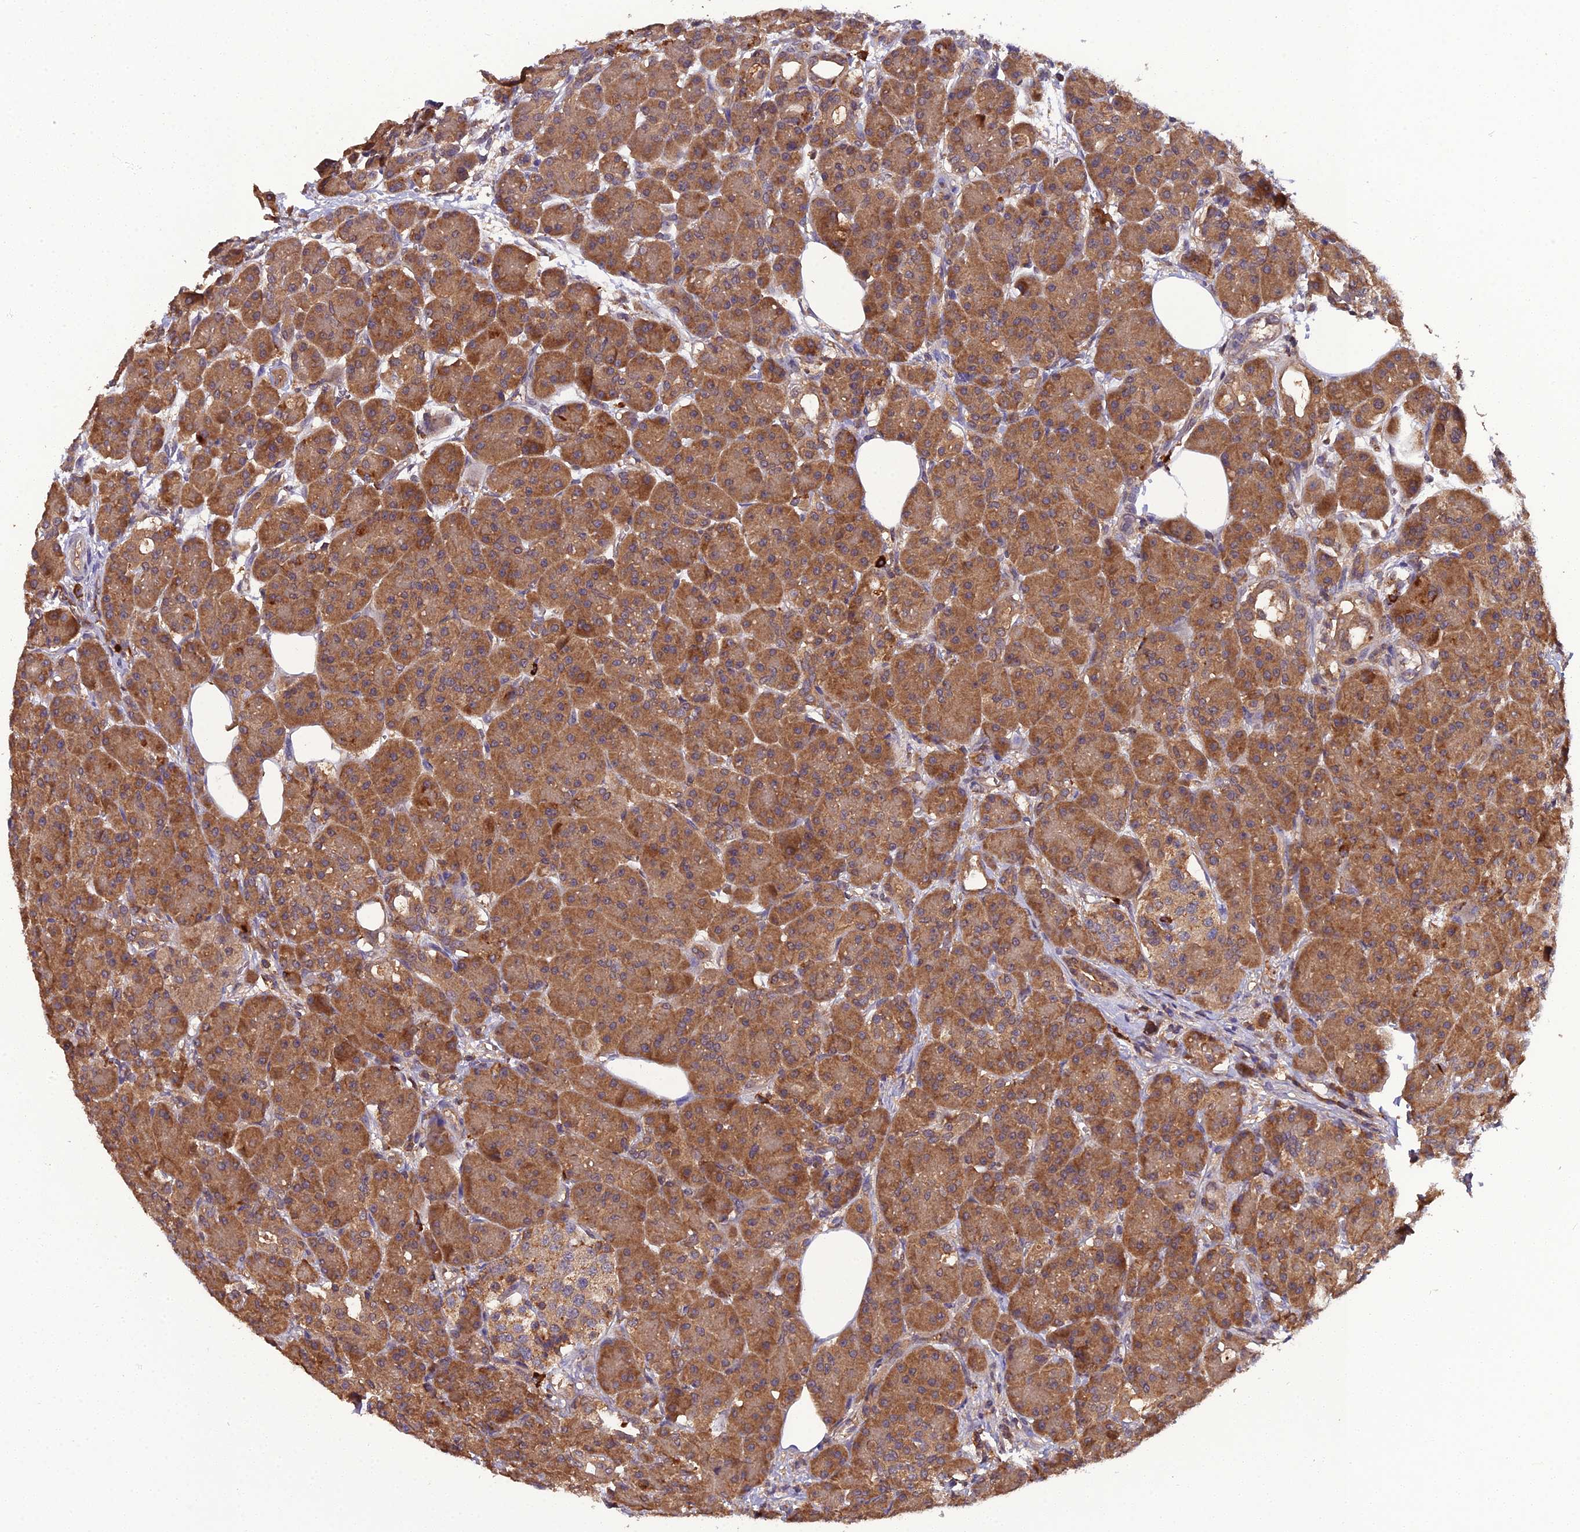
{"staining": {"intensity": "moderate", "quantity": ">75%", "location": "cytoplasmic/membranous"}, "tissue": "pancreas", "cell_type": "Exocrine glandular cells", "image_type": "normal", "snomed": [{"axis": "morphology", "description": "Normal tissue, NOS"}, {"axis": "topography", "description": "Pancreas"}], "caption": "The histopathology image demonstrates staining of normal pancreas, revealing moderate cytoplasmic/membranous protein expression (brown color) within exocrine glandular cells.", "gene": "TMEM258", "patient": {"sex": "male", "age": 63}}